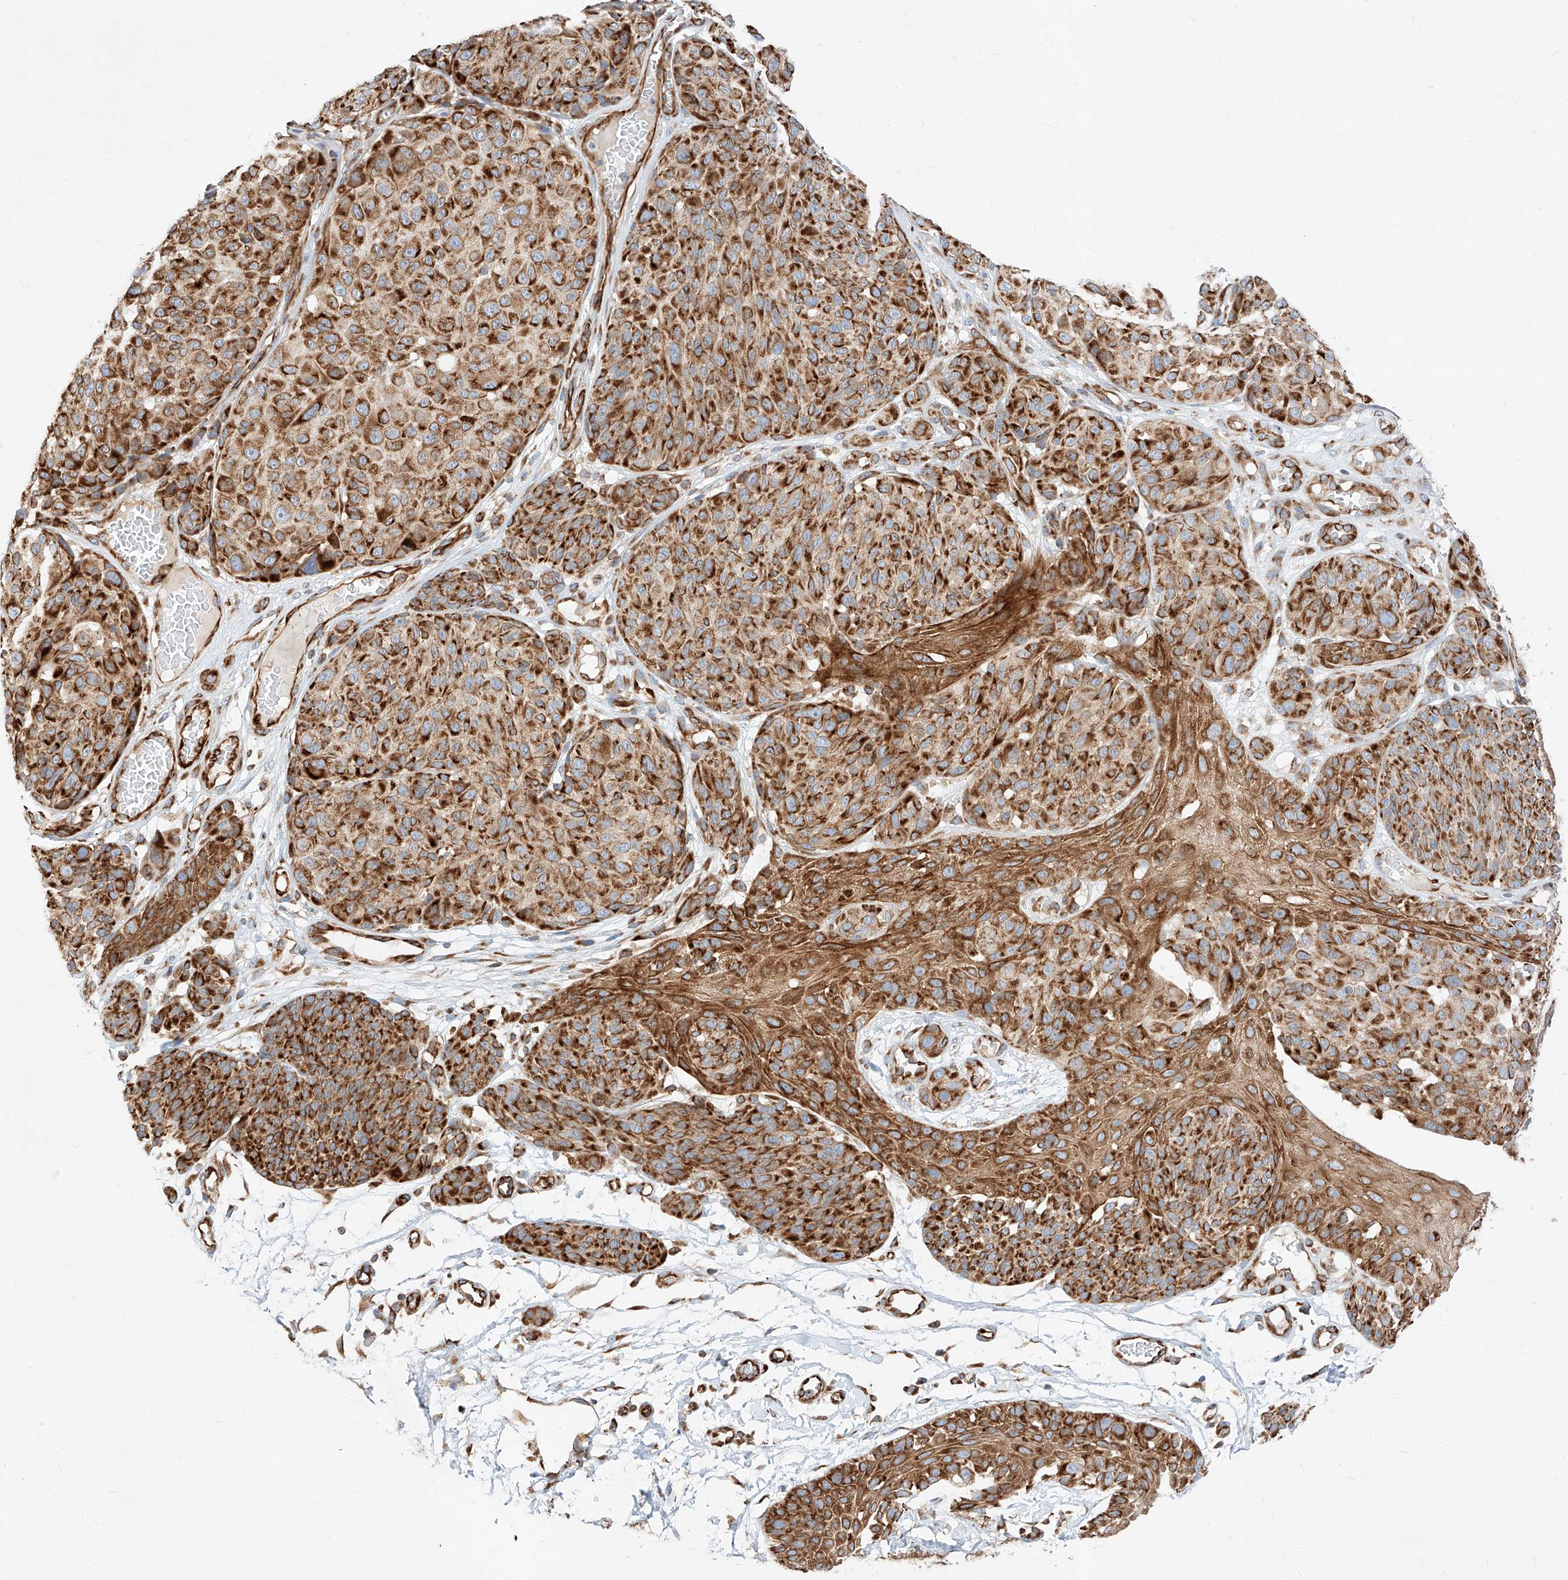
{"staining": {"intensity": "strong", "quantity": ">75%", "location": "cytoplasmic/membranous"}, "tissue": "melanoma", "cell_type": "Tumor cells", "image_type": "cancer", "snomed": [{"axis": "morphology", "description": "Malignant melanoma, NOS"}, {"axis": "topography", "description": "Skin"}], "caption": "Immunohistochemistry (IHC) (DAB (3,3'-diaminobenzidine)) staining of malignant melanoma exhibits strong cytoplasmic/membranous protein staining in approximately >75% of tumor cells.", "gene": "CSGALNACT2", "patient": {"sex": "male", "age": 83}}